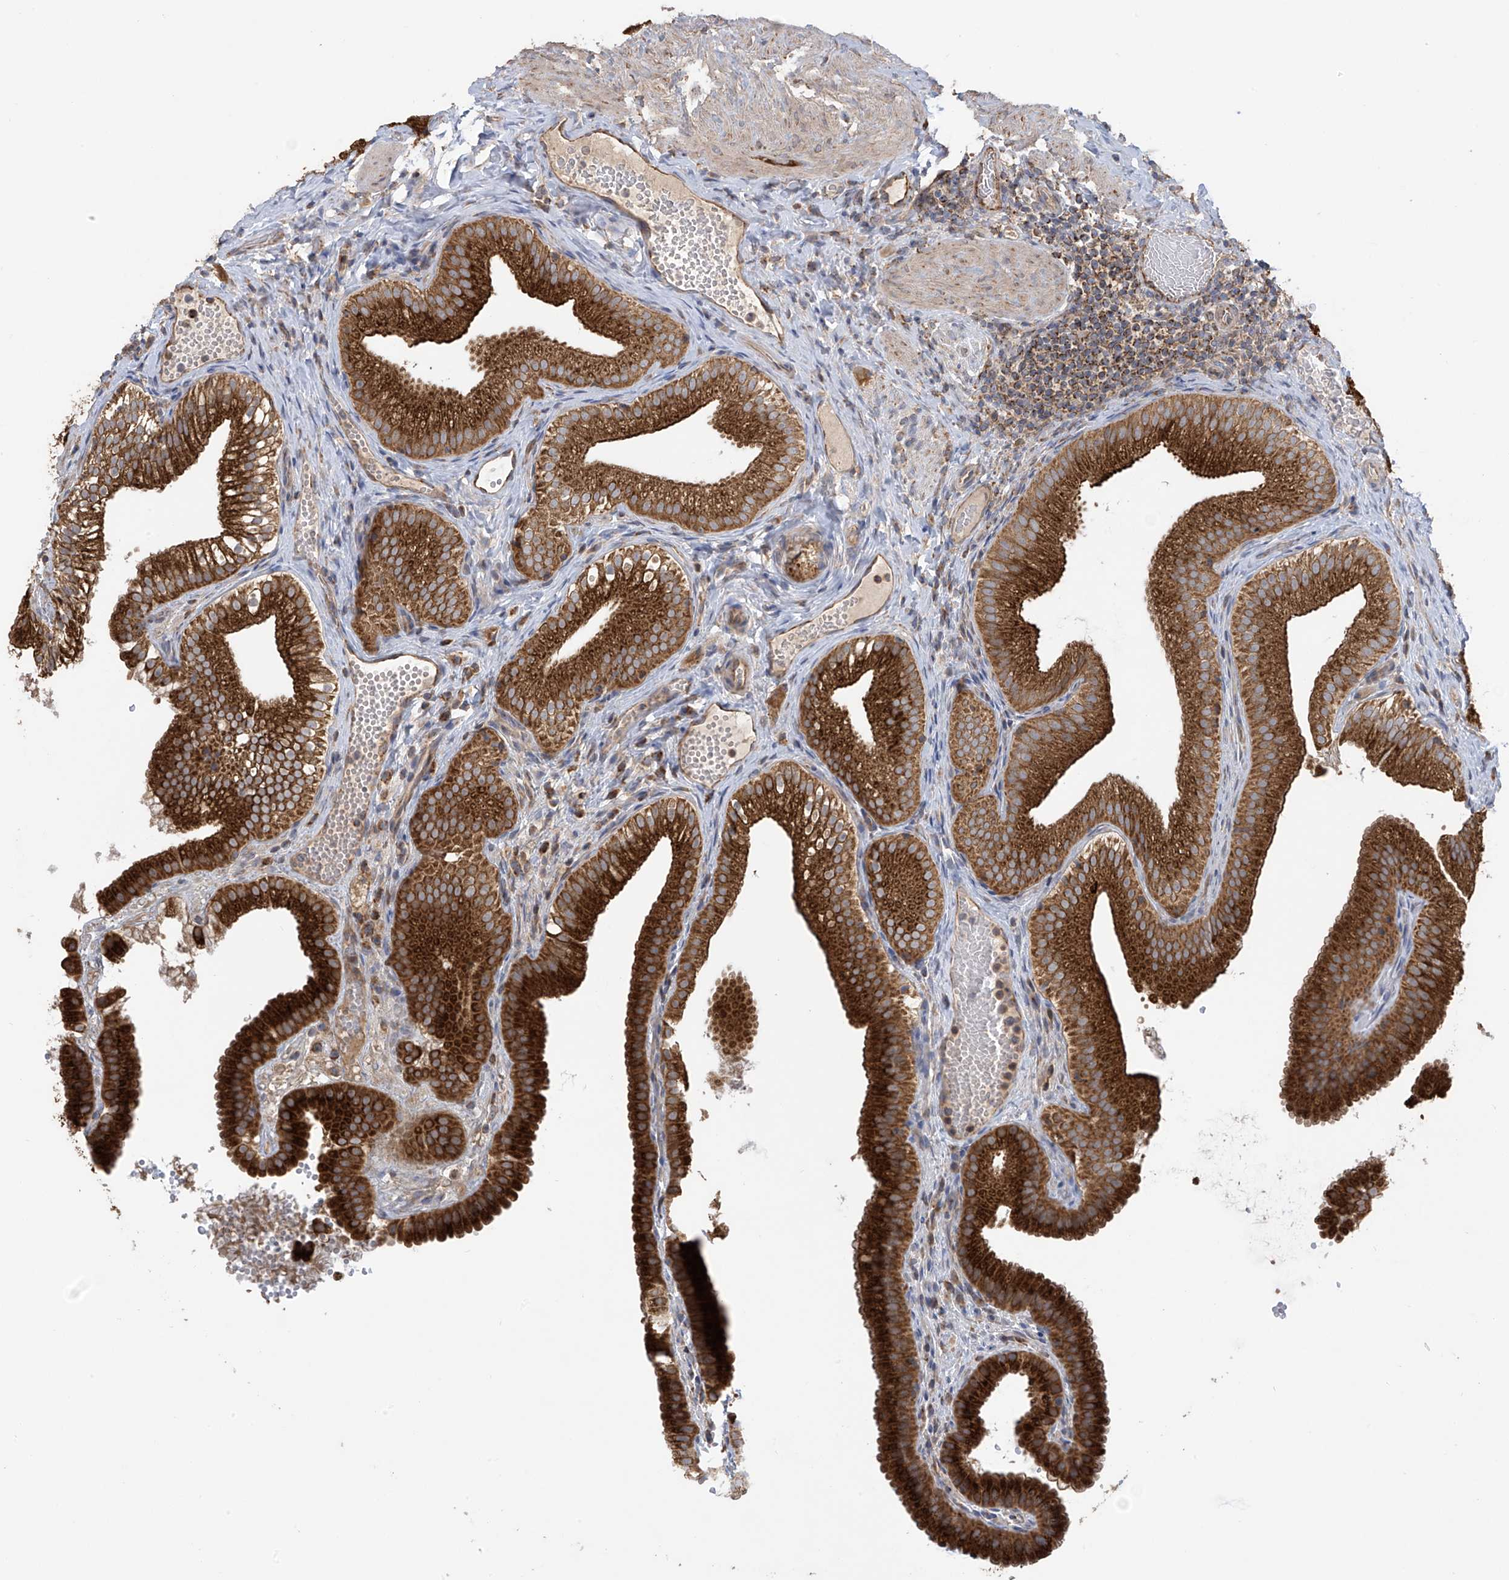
{"staining": {"intensity": "strong", "quantity": ">75%", "location": "cytoplasmic/membranous"}, "tissue": "gallbladder", "cell_type": "Glandular cells", "image_type": "normal", "snomed": [{"axis": "morphology", "description": "Normal tissue, NOS"}, {"axis": "topography", "description": "Gallbladder"}], "caption": "There is high levels of strong cytoplasmic/membranous positivity in glandular cells of benign gallbladder, as demonstrated by immunohistochemical staining (brown color).", "gene": "PNPT1", "patient": {"sex": "female", "age": 30}}